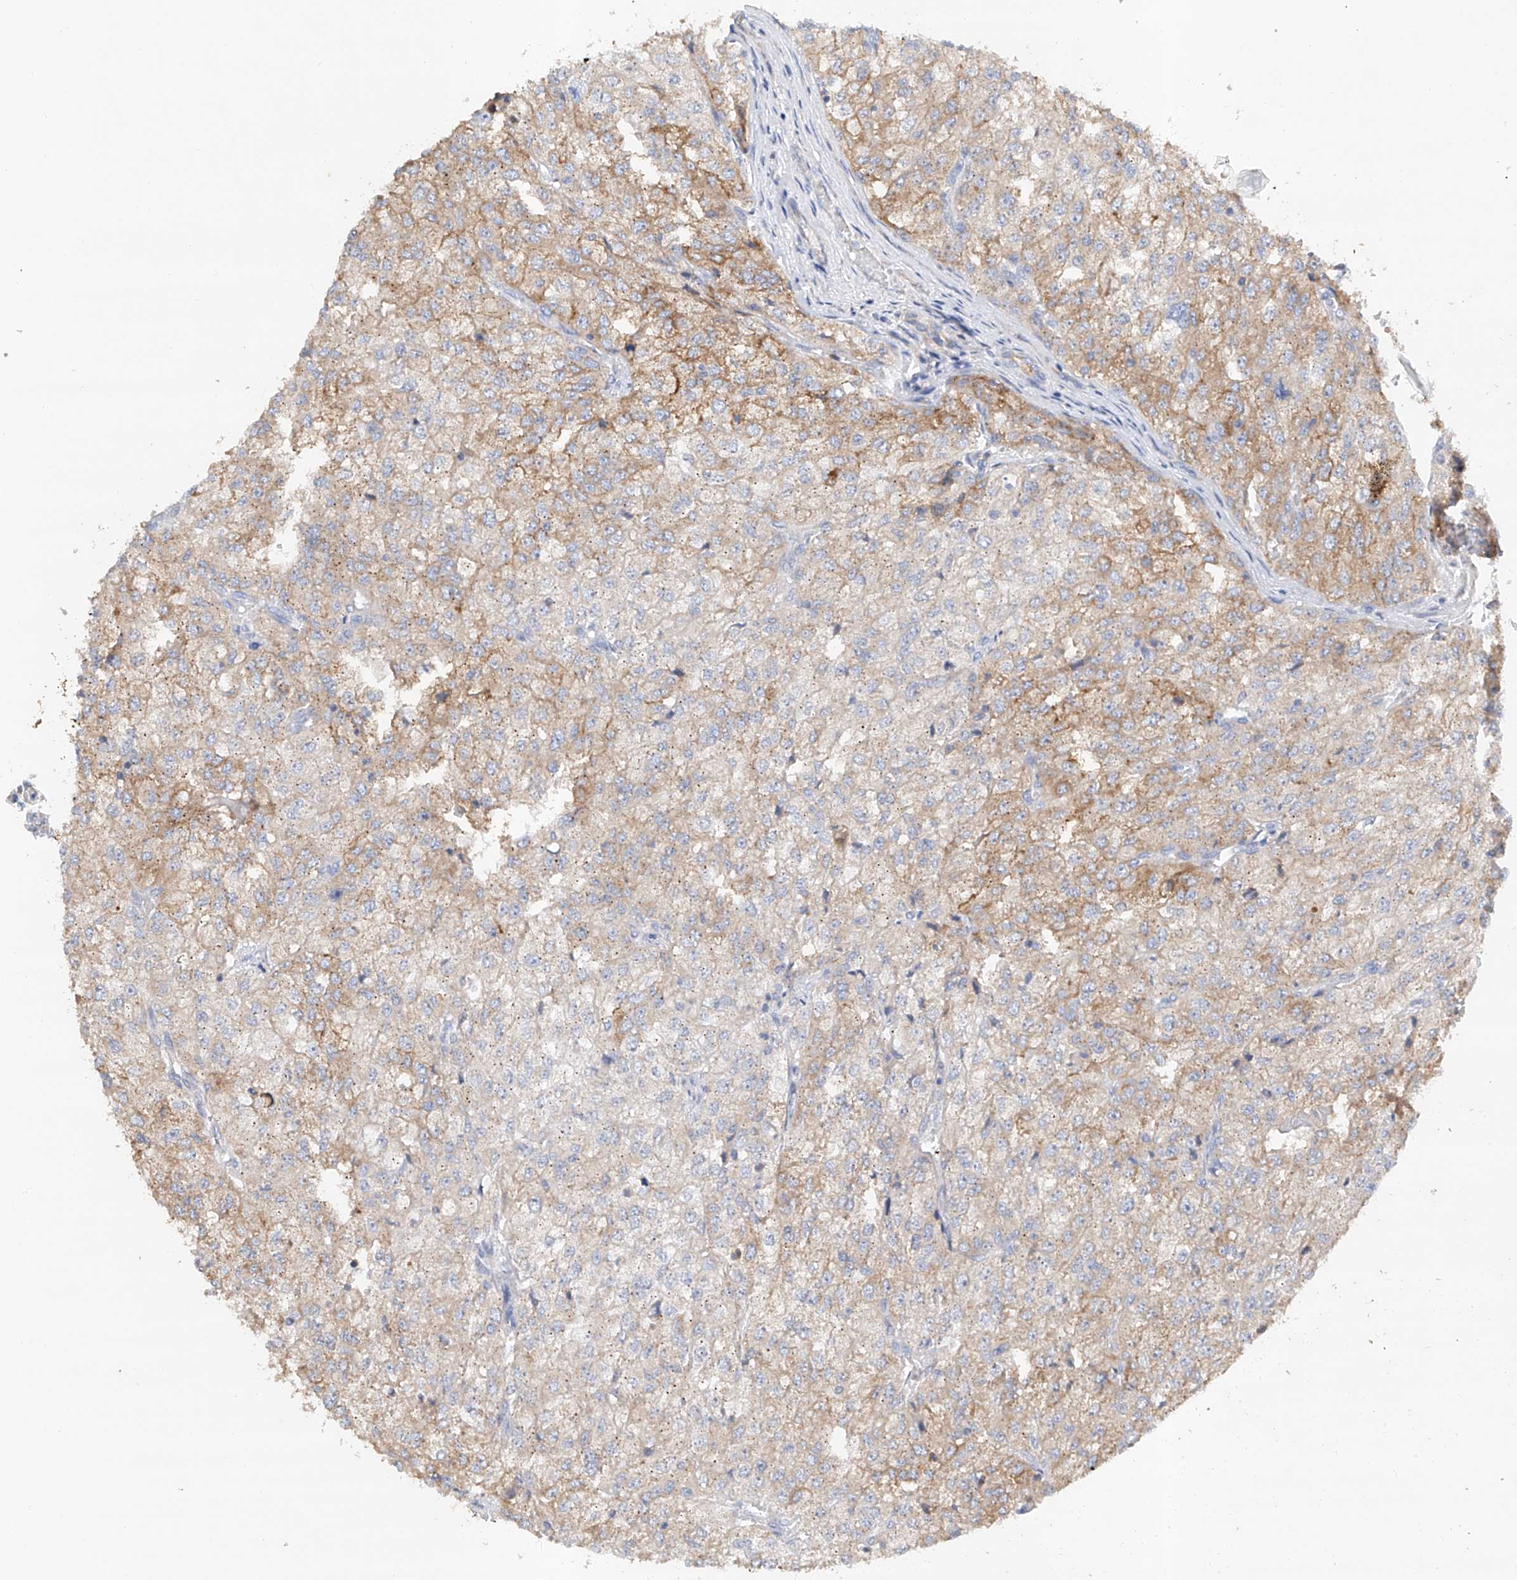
{"staining": {"intensity": "moderate", "quantity": ">75%", "location": "cytoplasmic/membranous"}, "tissue": "renal cancer", "cell_type": "Tumor cells", "image_type": "cancer", "snomed": [{"axis": "morphology", "description": "Adenocarcinoma, NOS"}, {"axis": "topography", "description": "Kidney"}], "caption": "Renal cancer was stained to show a protein in brown. There is medium levels of moderate cytoplasmic/membranous positivity in about >75% of tumor cells.", "gene": "GPC4", "patient": {"sex": "female", "age": 54}}